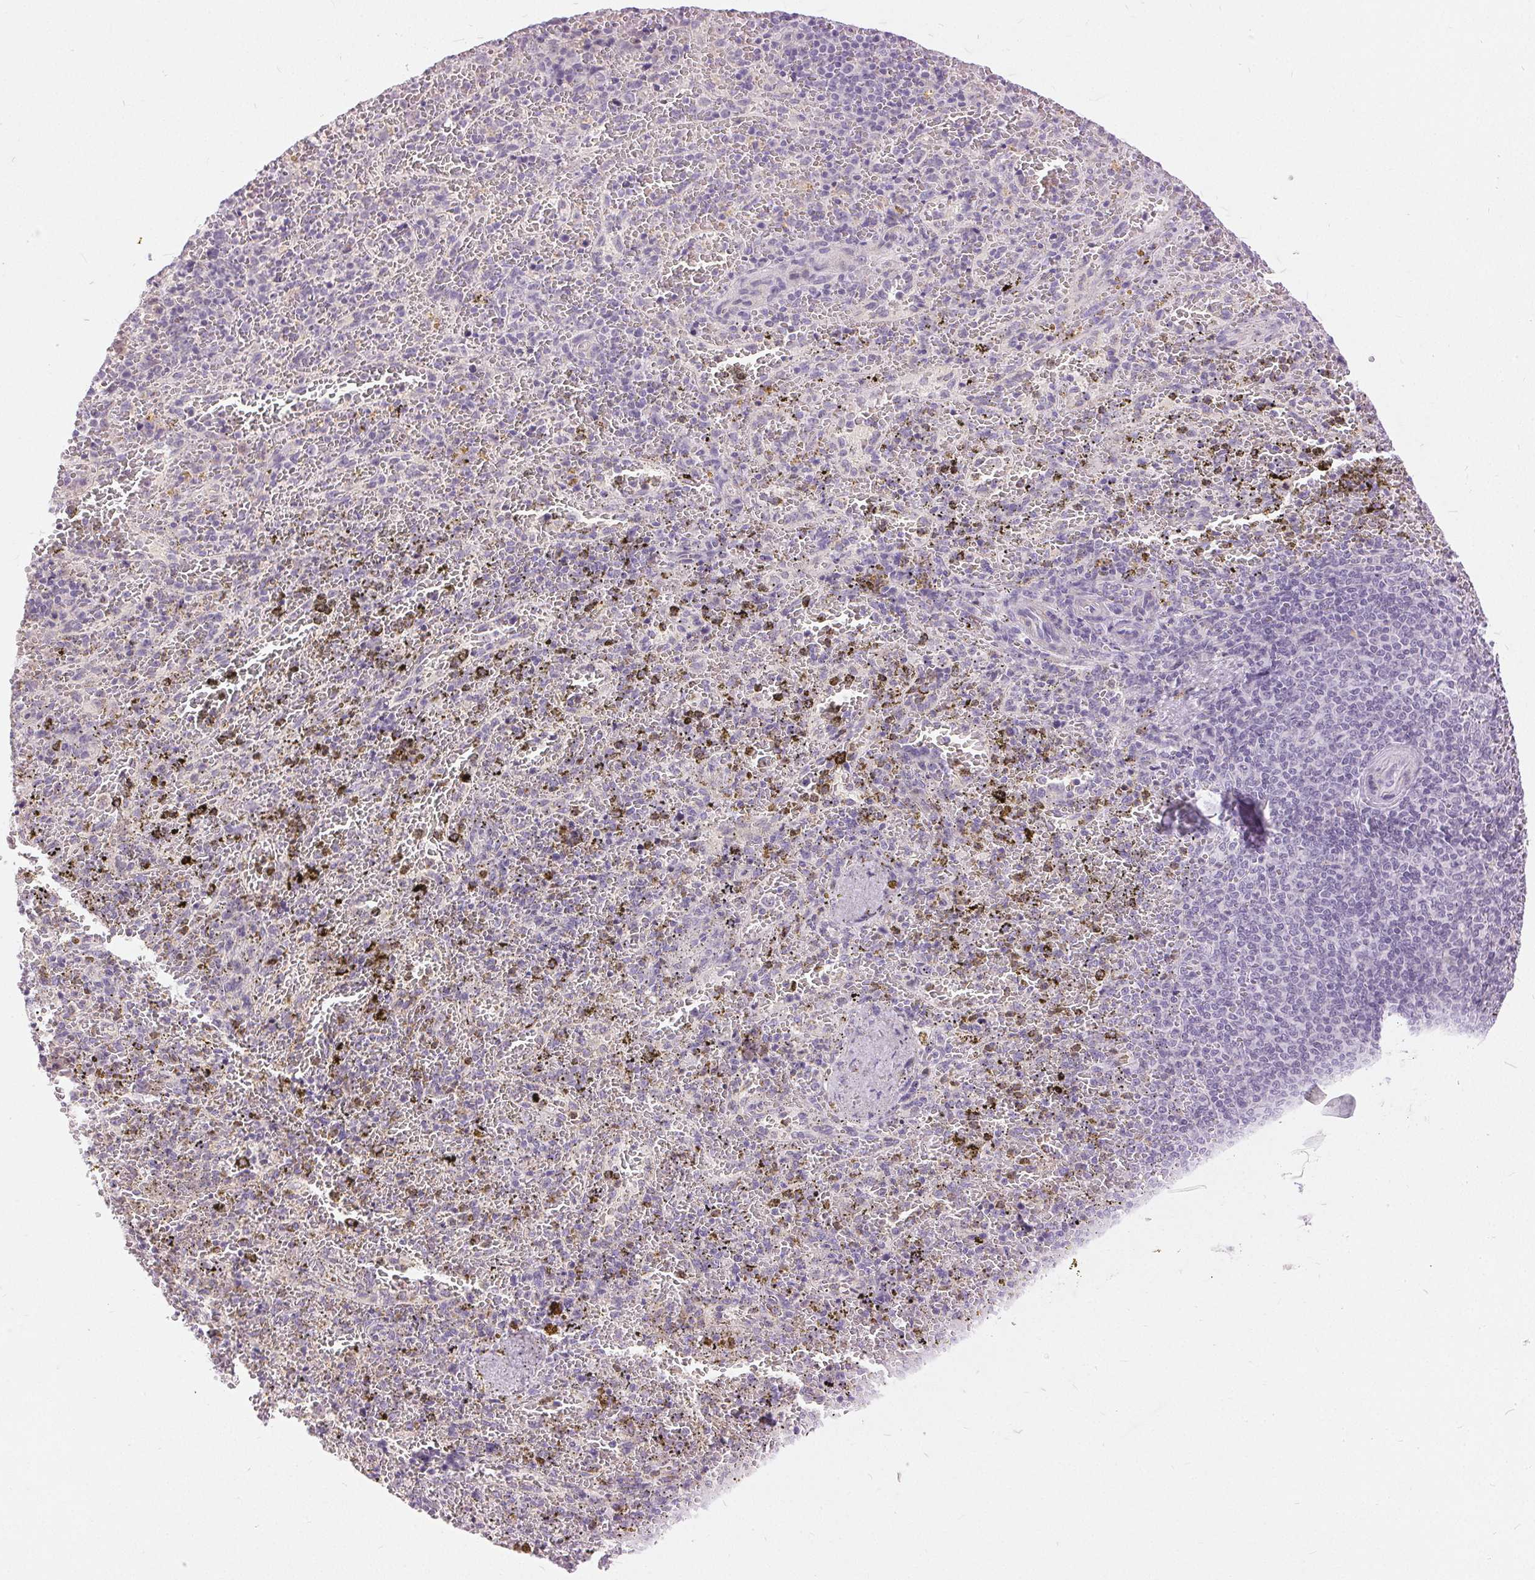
{"staining": {"intensity": "negative", "quantity": "none", "location": "none"}, "tissue": "spleen", "cell_type": "Cells in red pulp", "image_type": "normal", "snomed": [{"axis": "morphology", "description": "Normal tissue, NOS"}, {"axis": "topography", "description": "Spleen"}], "caption": "IHC photomicrograph of benign spleen: human spleen stained with DAB reveals no significant protein positivity in cells in red pulp. Brightfield microscopy of immunohistochemistry (IHC) stained with DAB (brown) and hematoxylin (blue), captured at high magnification.", "gene": "DSG3", "patient": {"sex": "female", "age": 50}}